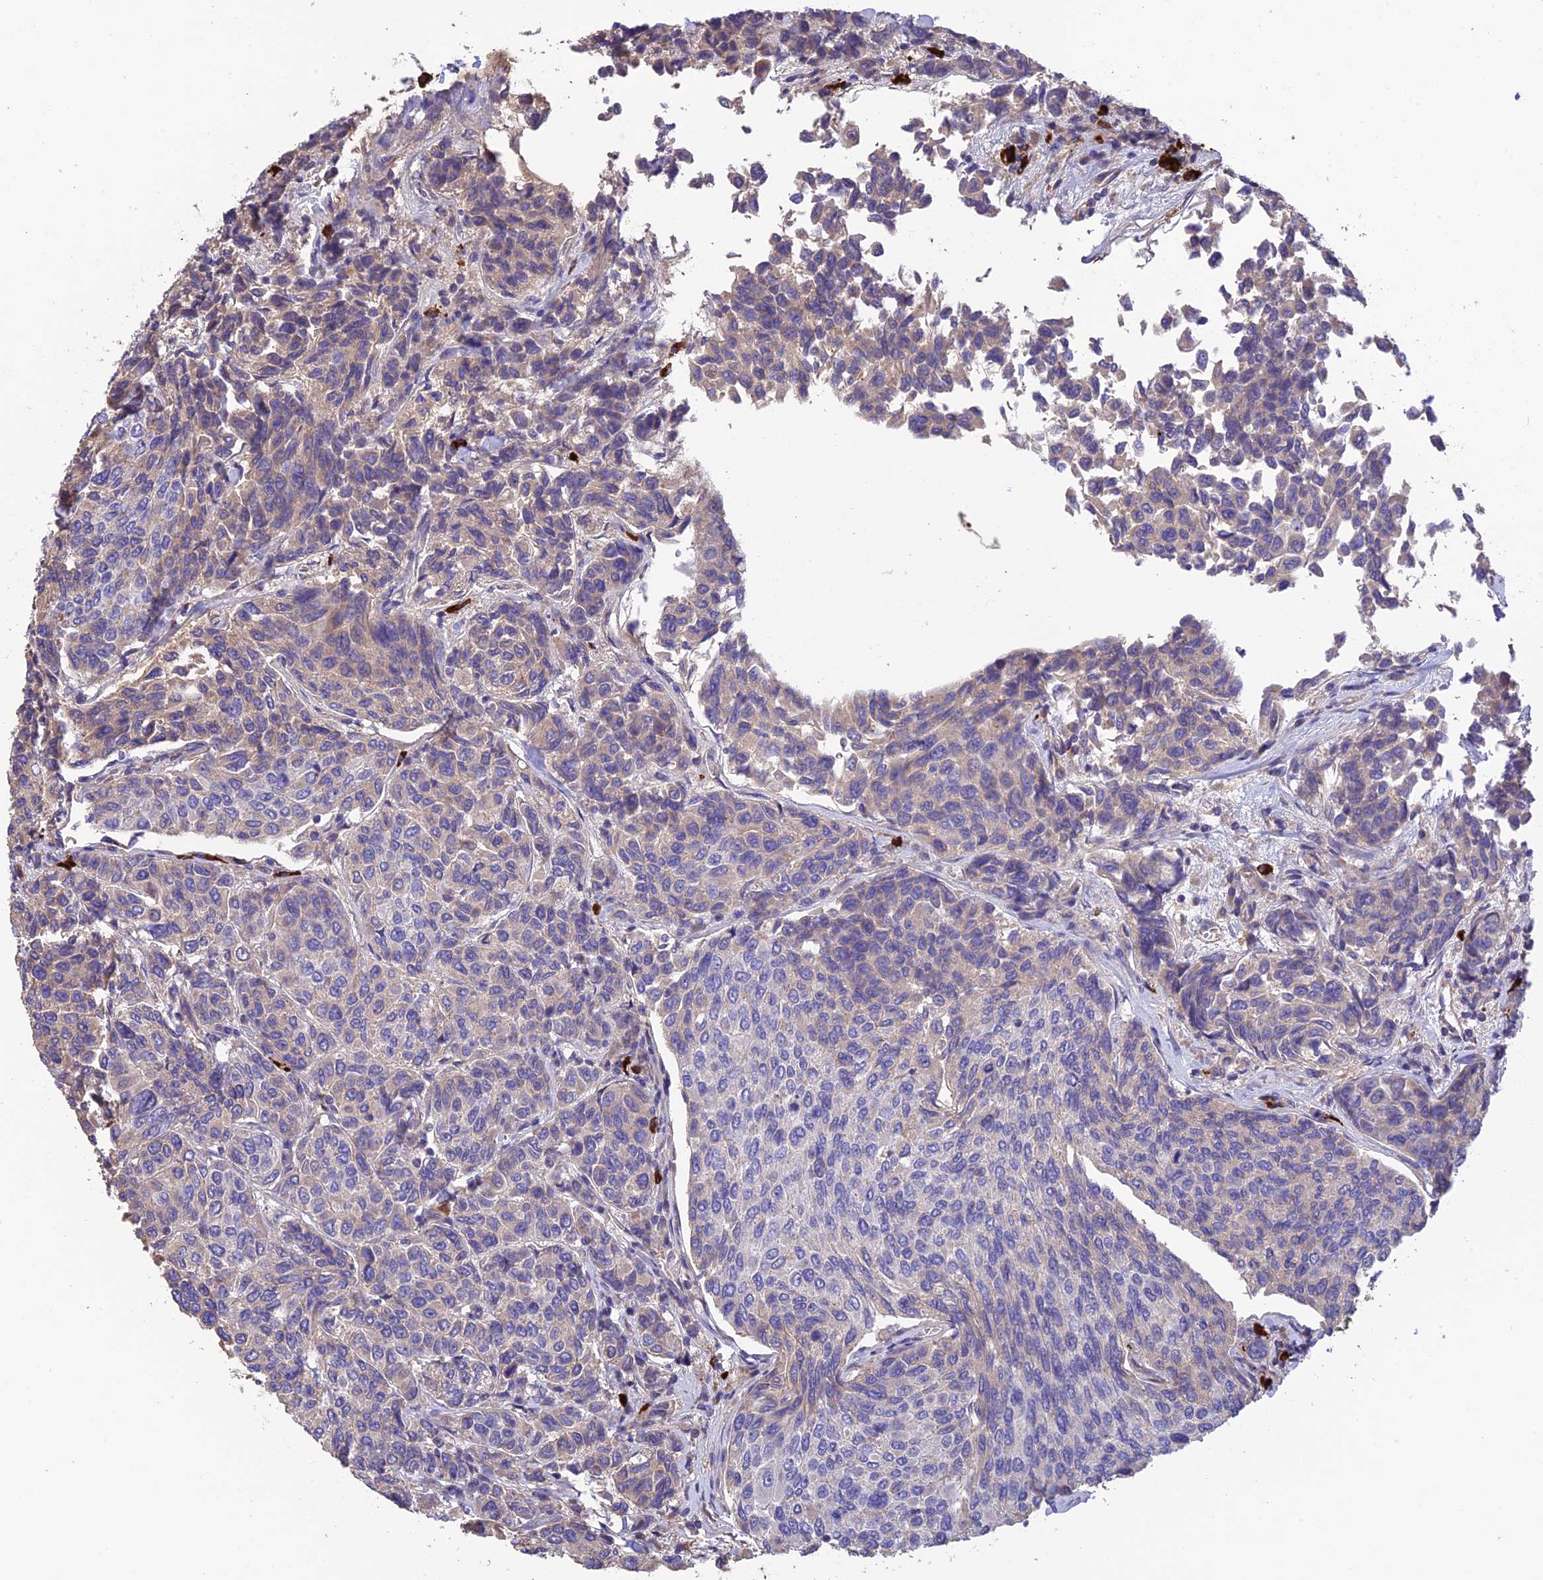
{"staining": {"intensity": "negative", "quantity": "none", "location": "none"}, "tissue": "breast cancer", "cell_type": "Tumor cells", "image_type": "cancer", "snomed": [{"axis": "morphology", "description": "Duct carcinoma"}, {"axis": "topography", "description": "Breast"}], "caption": "Tumor cells show no significant protein positivity in infiltrating ductal carcinoma (breast).", "gene": "MIOS", "patient": {"sex": "female", "age": 55}}